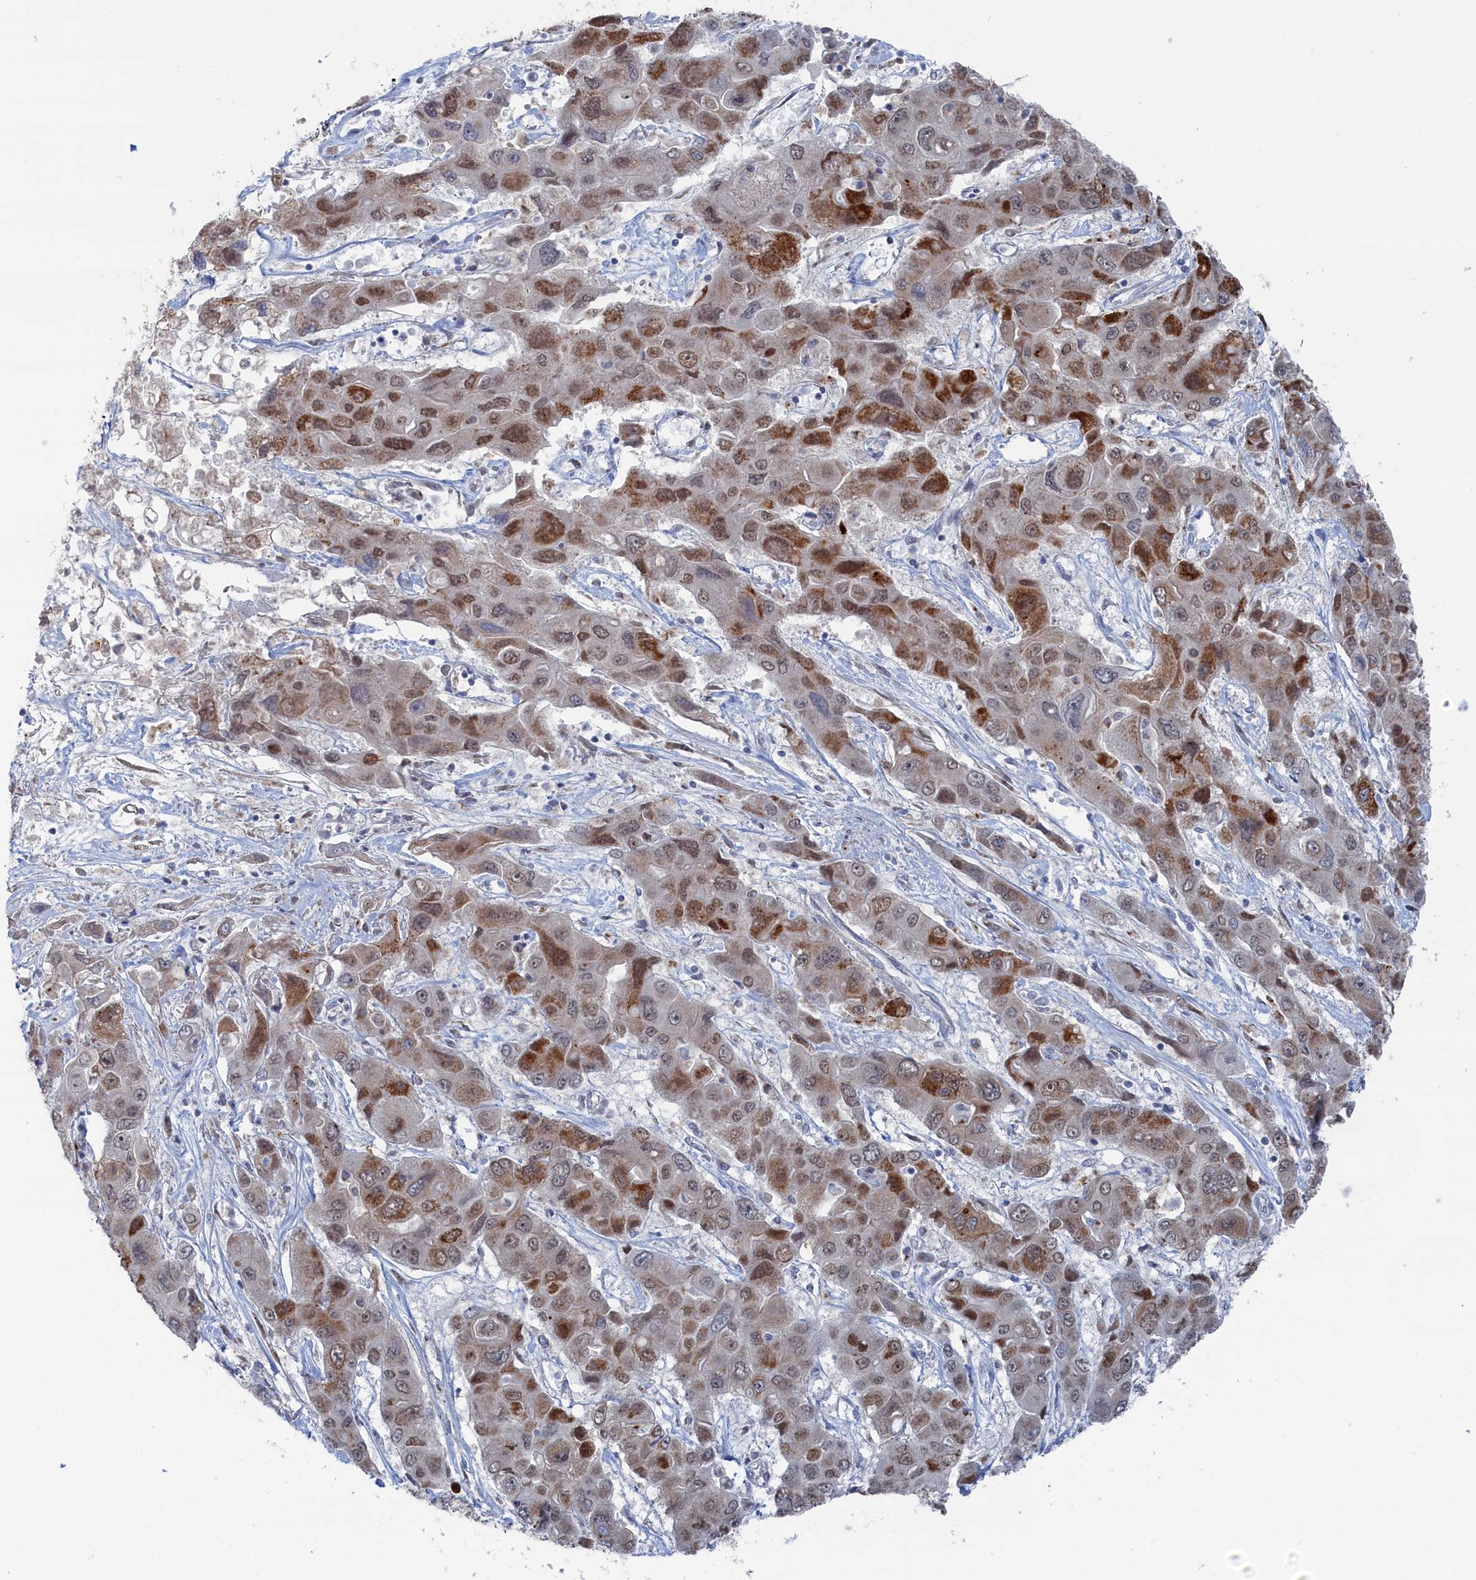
{"staining": {"intensity": "moderate", "quantity": "25%-75%", "location": "cytoplasmic/membranous,nuclear"}, "tissue": "liver cancer", "cell_type": "Tumor cells", "image_type": "cancer", "snomed": [{"axis": "morphology", "description": "Cholangiocarcinoma"}, {"axis": "topography", "description": "Liver"}], "caption": "Immunohistochemical staining of cholangiocarcinoma (liver) demonstrates medium levels of moderate cytoplasmic/membranous and nuclear positivity in approximately 25%-75% of tumor cells.", "gene": "IRX1", "patient": {"sex": "male", "age": 67}}